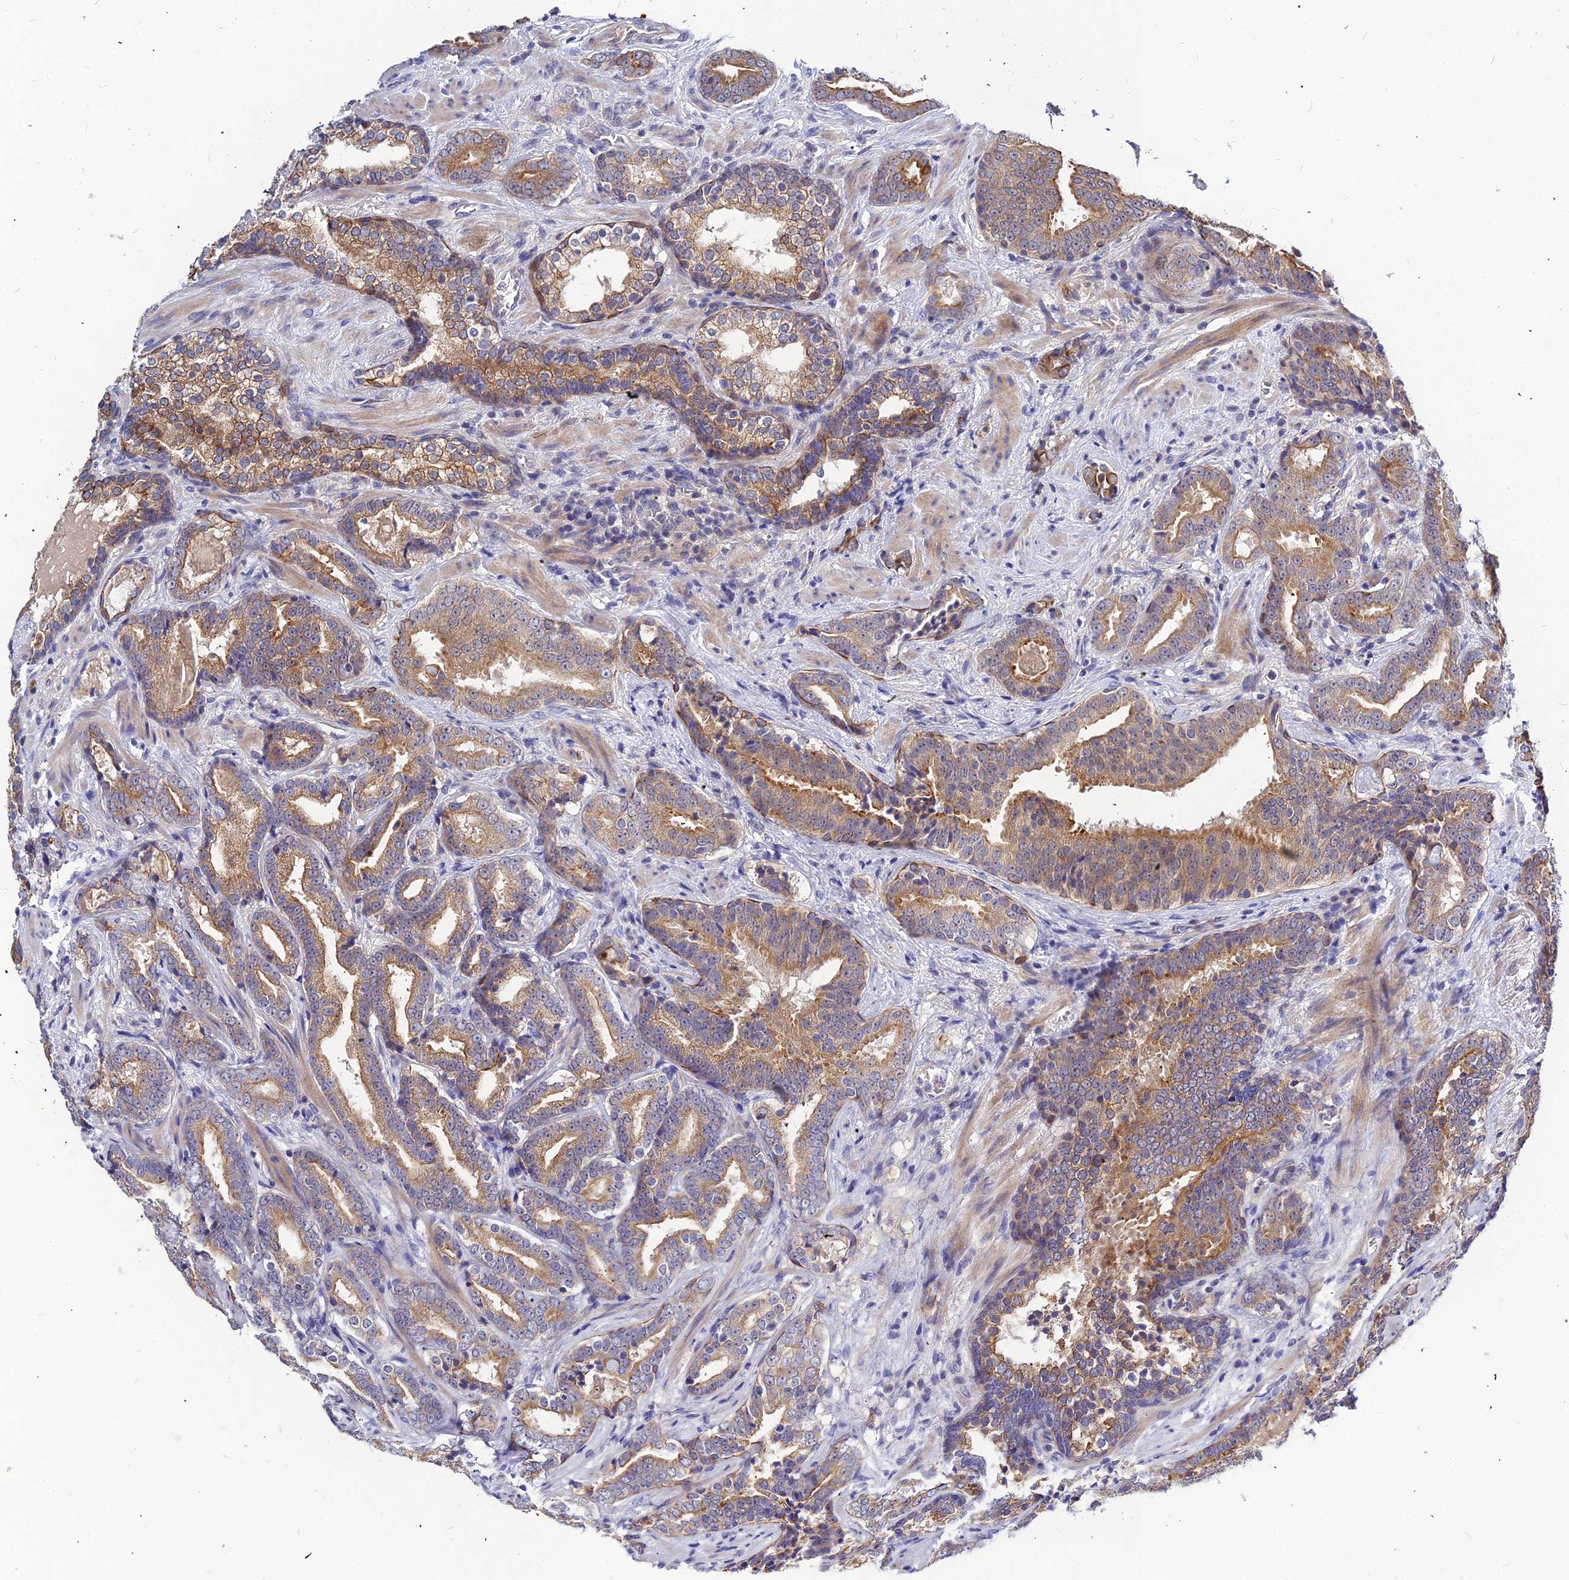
{"staining": {"intensity": "moderate", "quantity": ">75%", "location": "cytoplasmic/membranous"}, "tissue": "prostate cancer", "cell_type": "Tumor cells", "image_type": "cancer", "snomed": [{"axis": "morphology", "description": "Adenocarcinoma, Low grade"}, {"axis": "topography", "description": "Prostate"}], "caption": "Immunohistochemical staining of prostate adenocarcinoma (low-grade) shows medium levels of moderate cytoplasmic/membranous expression in about >75% of tumor cells.", "gene": "DMRTA1", "patient": {"sex": "male", "age": 58}}